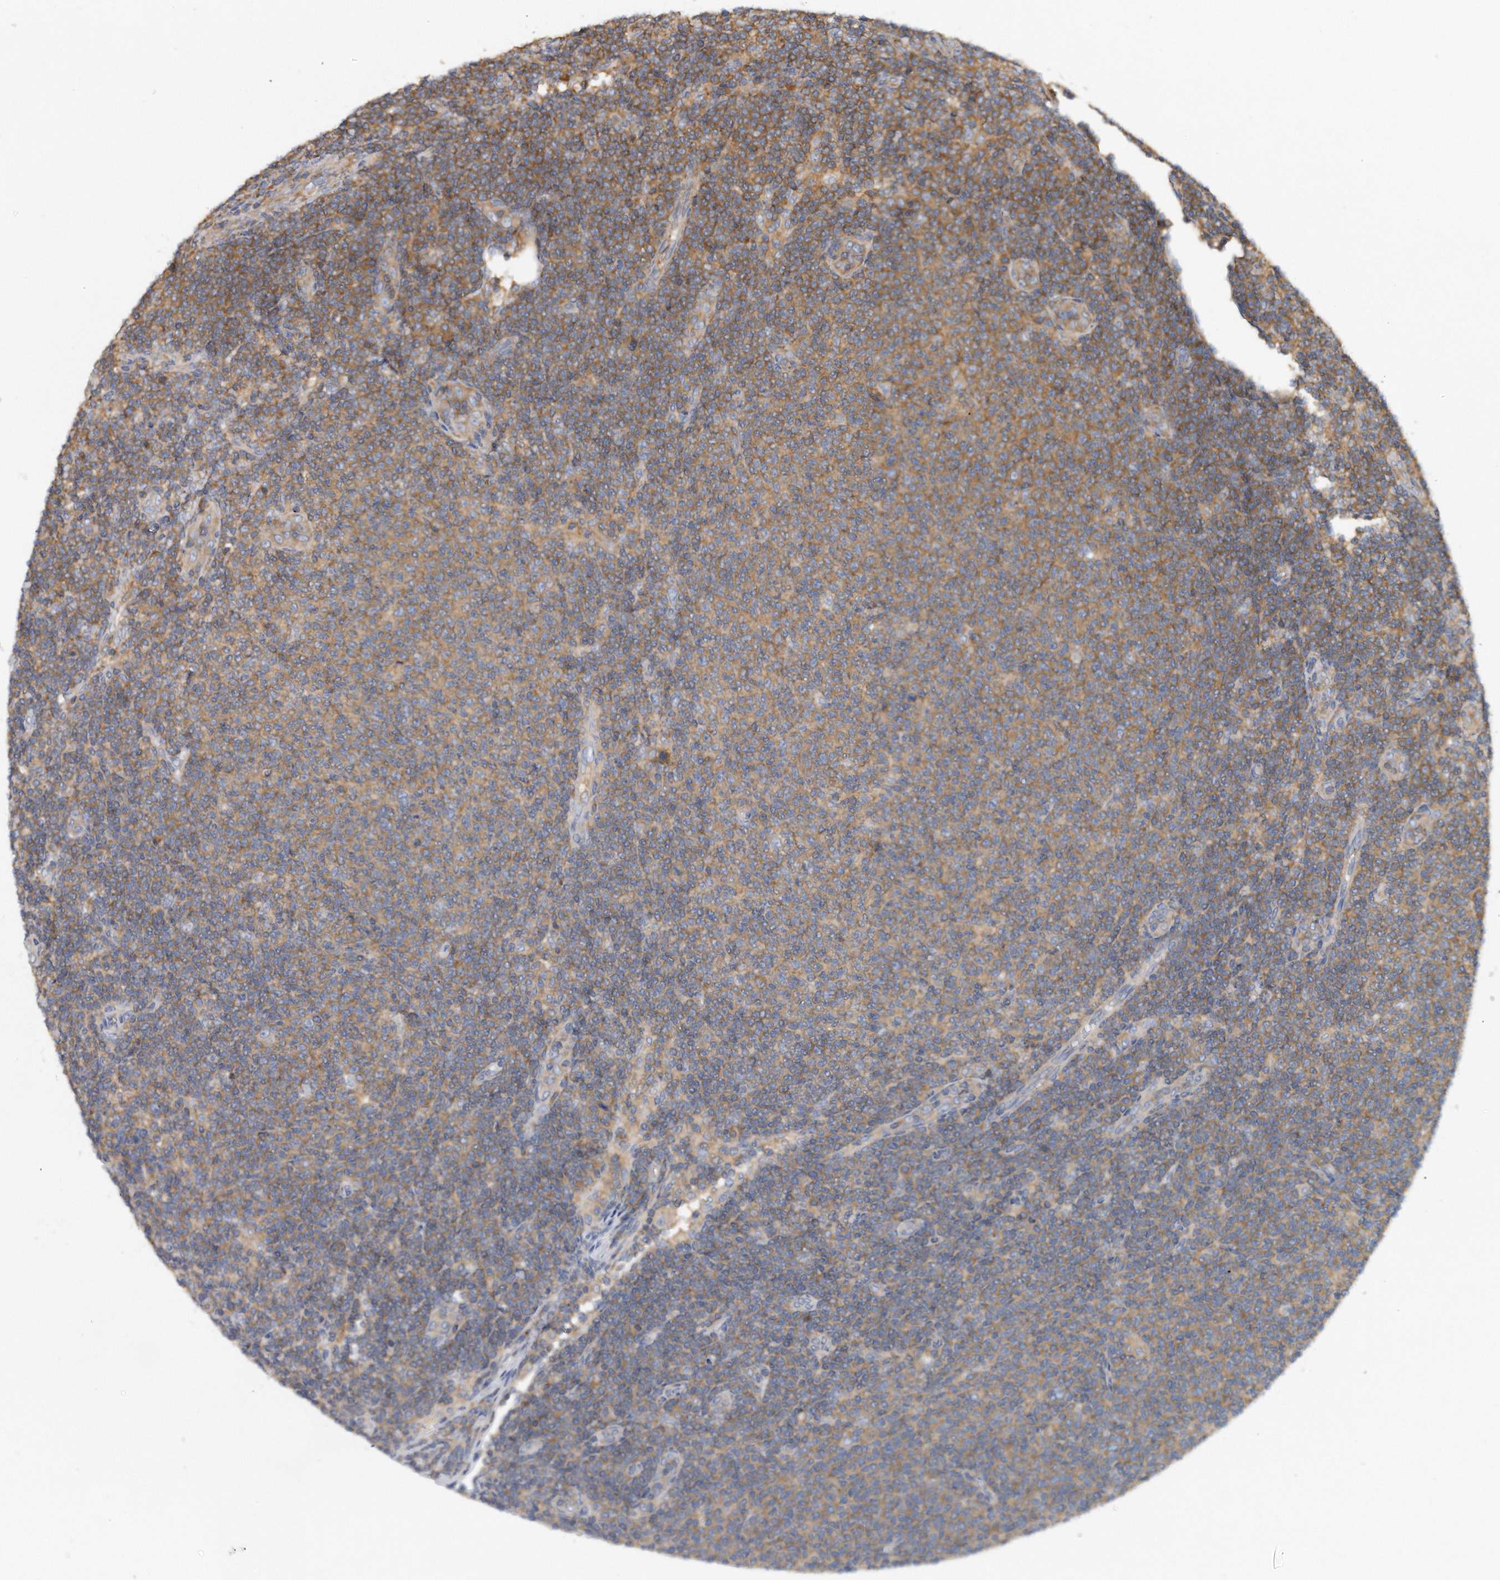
{"staining": {"intensity": "moderate", "quantity": "25%-75%", "location": "cytoplasmic/membranous"}, "tissue": "lymphoma", "cell_type": "Tumor cells", "image_type": "cancer", "snomed": [{"axis": "morphology", "description": "Malignant lymphoma, non-Hodgkin's type, Low grade"}, {"axis": "topography", "description": "Lymph node"}], "caption": "This photomicrograph reveals lymphoma stained with immunohistochemistry (IHC) to label a protein in brown. The cytoplasmic/membranous of tumor cells show moderate positivity for the protein. Nuclei are counter-stained blue.", "gene": "EIF3I", "patient": {"sex": "male", "age": 66}}